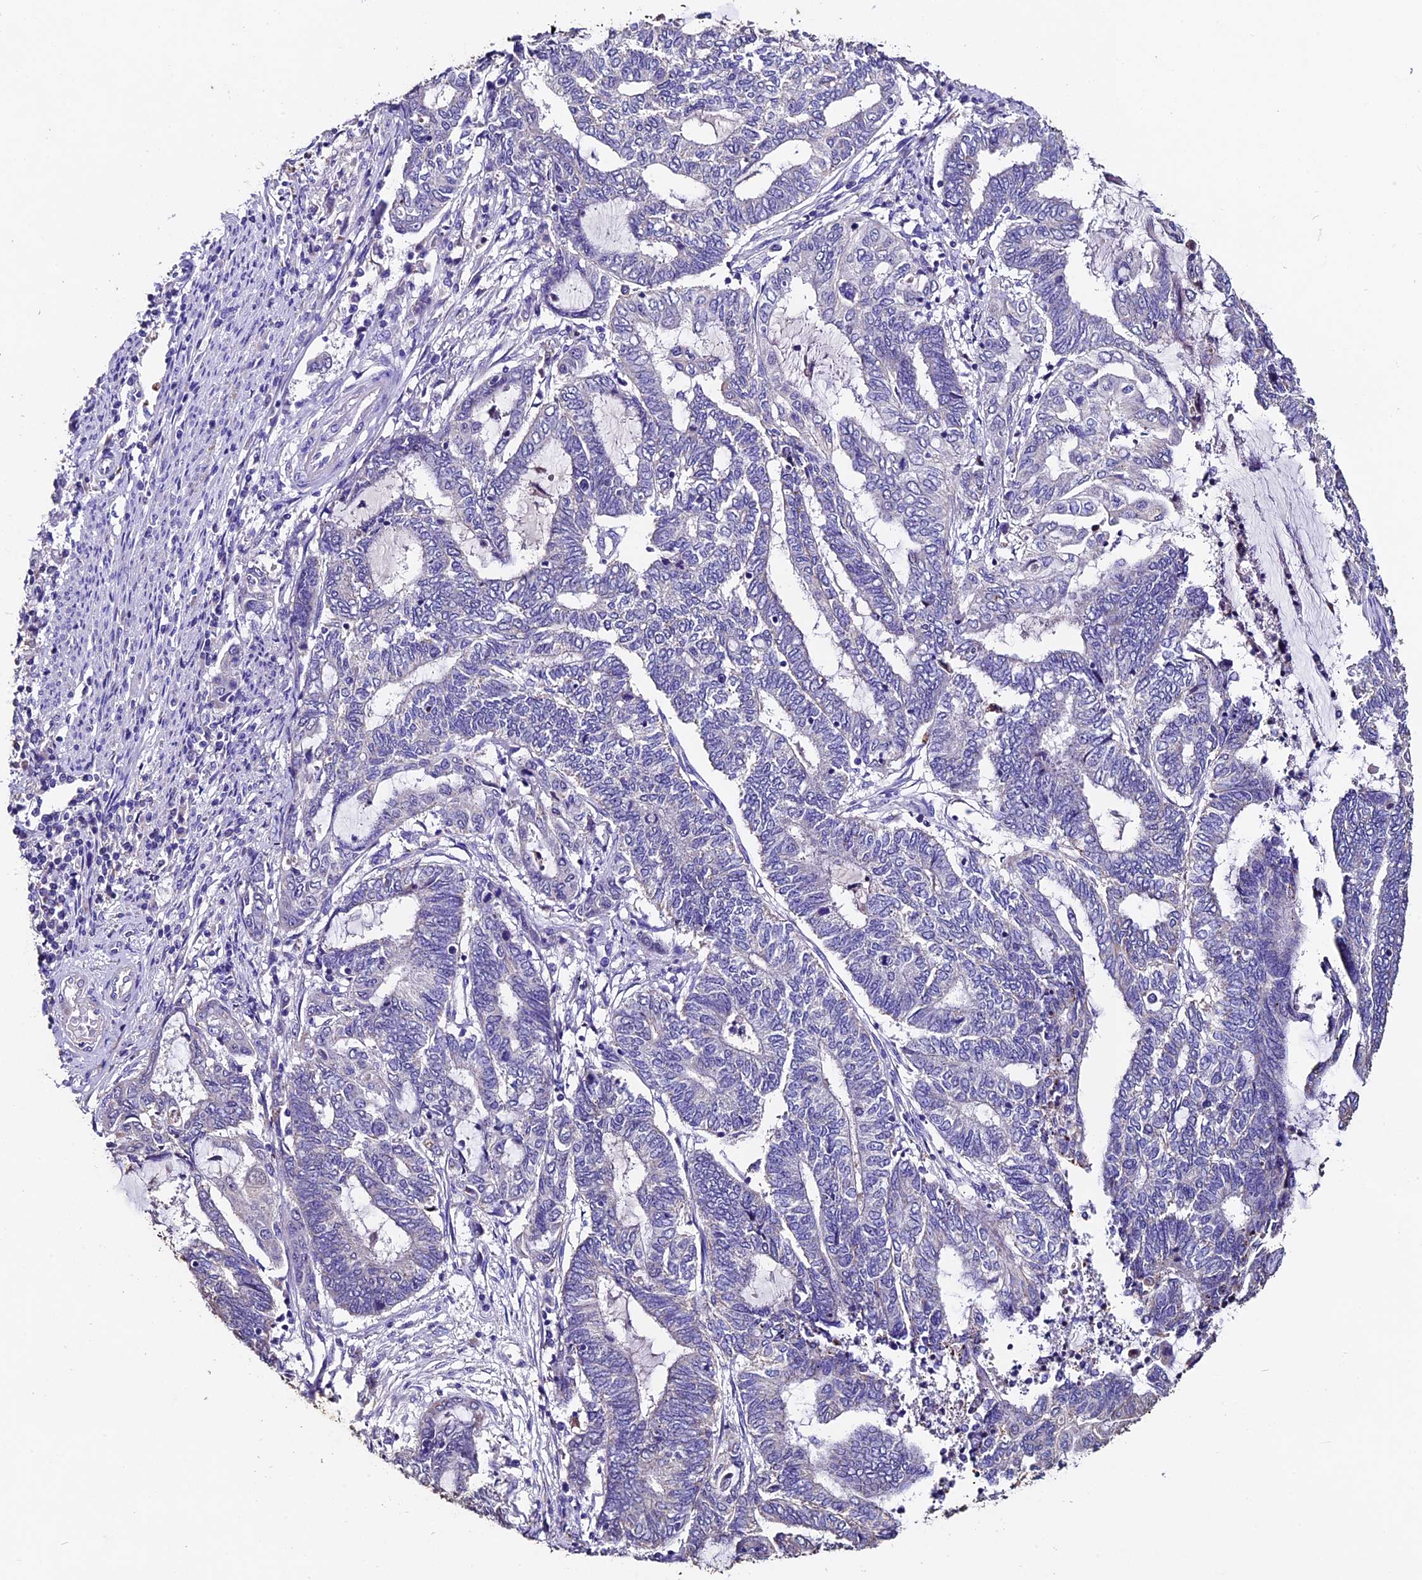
{"staining": {"intensity": "negative", "quantity": "none", "location": "none"}, "tissue": "endometrial cancer", "cell_type": "Tumor cells", "image_type": "cancer", "snomed": [{"axis": "morphology", "description": "Adenocarcinoma, NOS"}, {"axis": "topography", "description": "Uterus"}, {"axis": "topography", "description": "Endometrium"}], "caption": "The IHC image has no significant positivity in tumor cells of endometrial cancer tissue.", "gene": "FBXW9", "patient": {"sex": "female", "age": 70}}